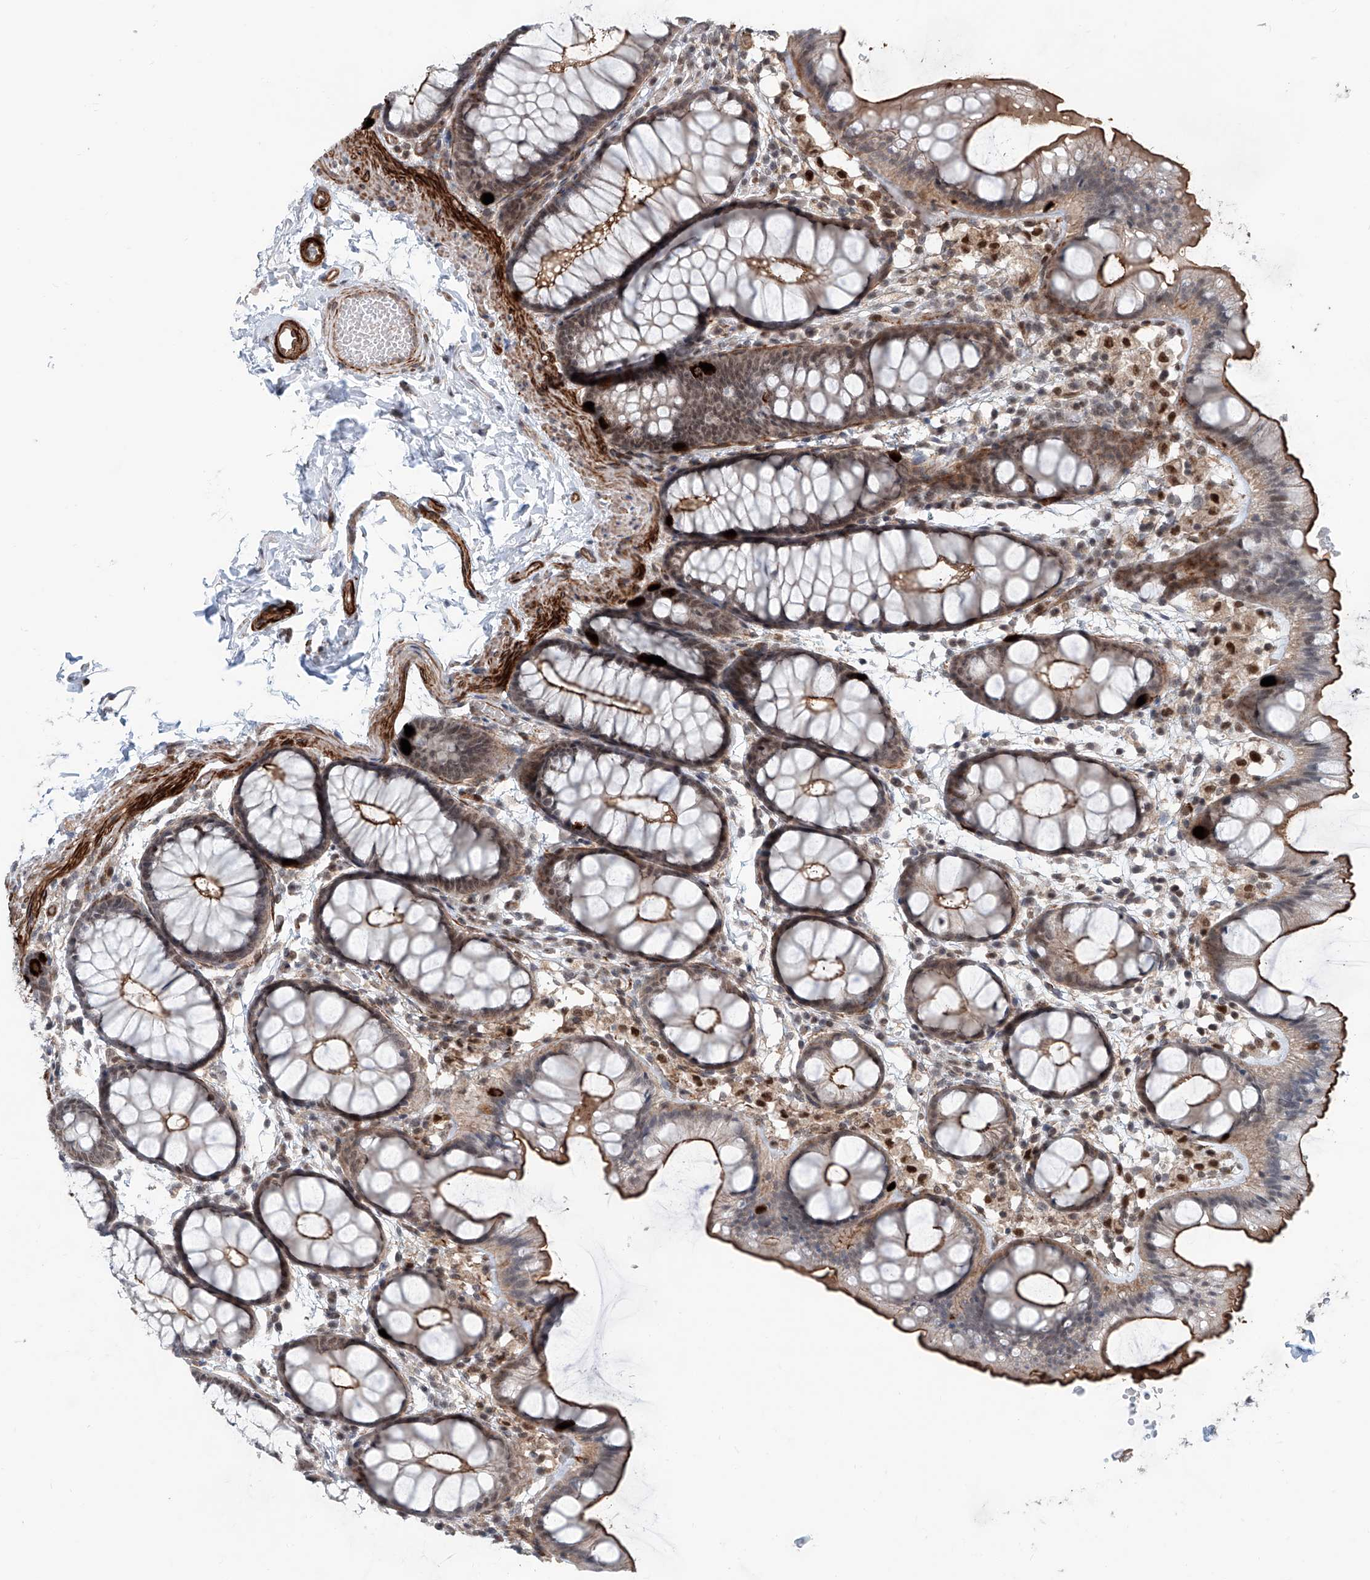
{"staining": {"intensity": "strong", "quantity": ">75%", "location": "cytoplasmic/membranous"}, "tissue": "colon", "cell_type": "Endothelial cells", "image_type": "normal", "snomed": [{"axis": "morphology", "description": "Normal tissue, NOS"}, {"axis": "topography", "description": "Colon"}], "caption": "A high amount of strong cytoplasmic/membranous positivity is seen in approximately >75% of endothelial cells in unremarkable colon. (Brightfield microscopy of DAB IHC at high magnification).", "gene": "SDE2", "patient": {"sex": "male", "age": 47}}